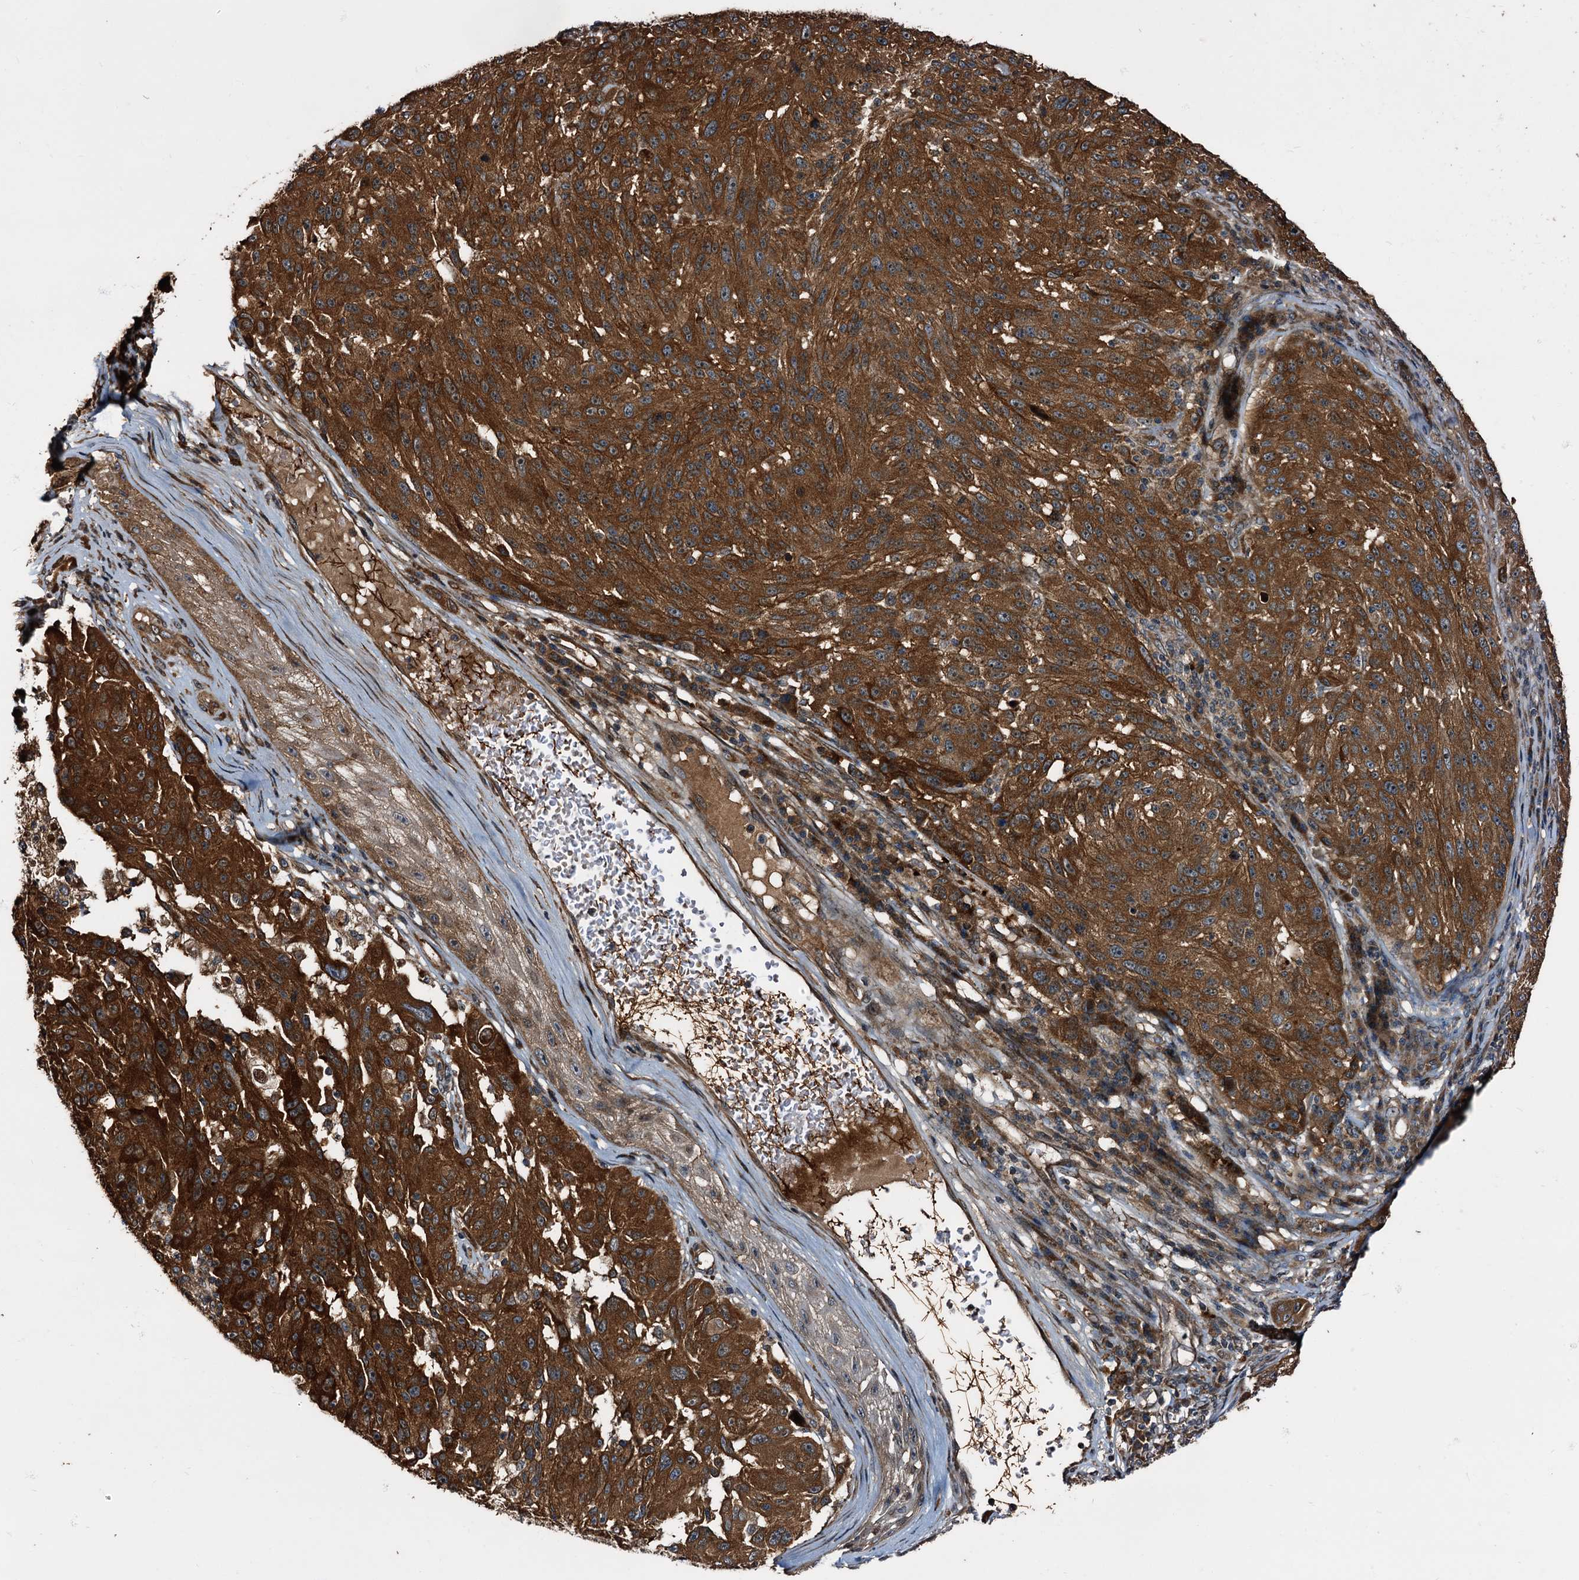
{"staining": {"intensity": "strong", "quantity": ">75%", "location": "cytoplasmic/membranous"}, "tissue": "melanoma", "cell_type": "Tumor cells", "image_type": "cancer", "snomed": [{"axis": "morphology", "description": "Malignant melanoma, NOS"}, {"axis": "topography", "description": "Skin"}], "caption": "Immunohistochemistry (IHC) histopathology image of neoplastic tissue: melanoma stained using IHC demonstrates high levels of strong protein expression localized specifically in the cytoplasmic/membranous of tumor cells, appearing as a cytoplasmic/membranous brown color.", "gene": "PEX5", "patient": {"sex": "male", "age": 53}}